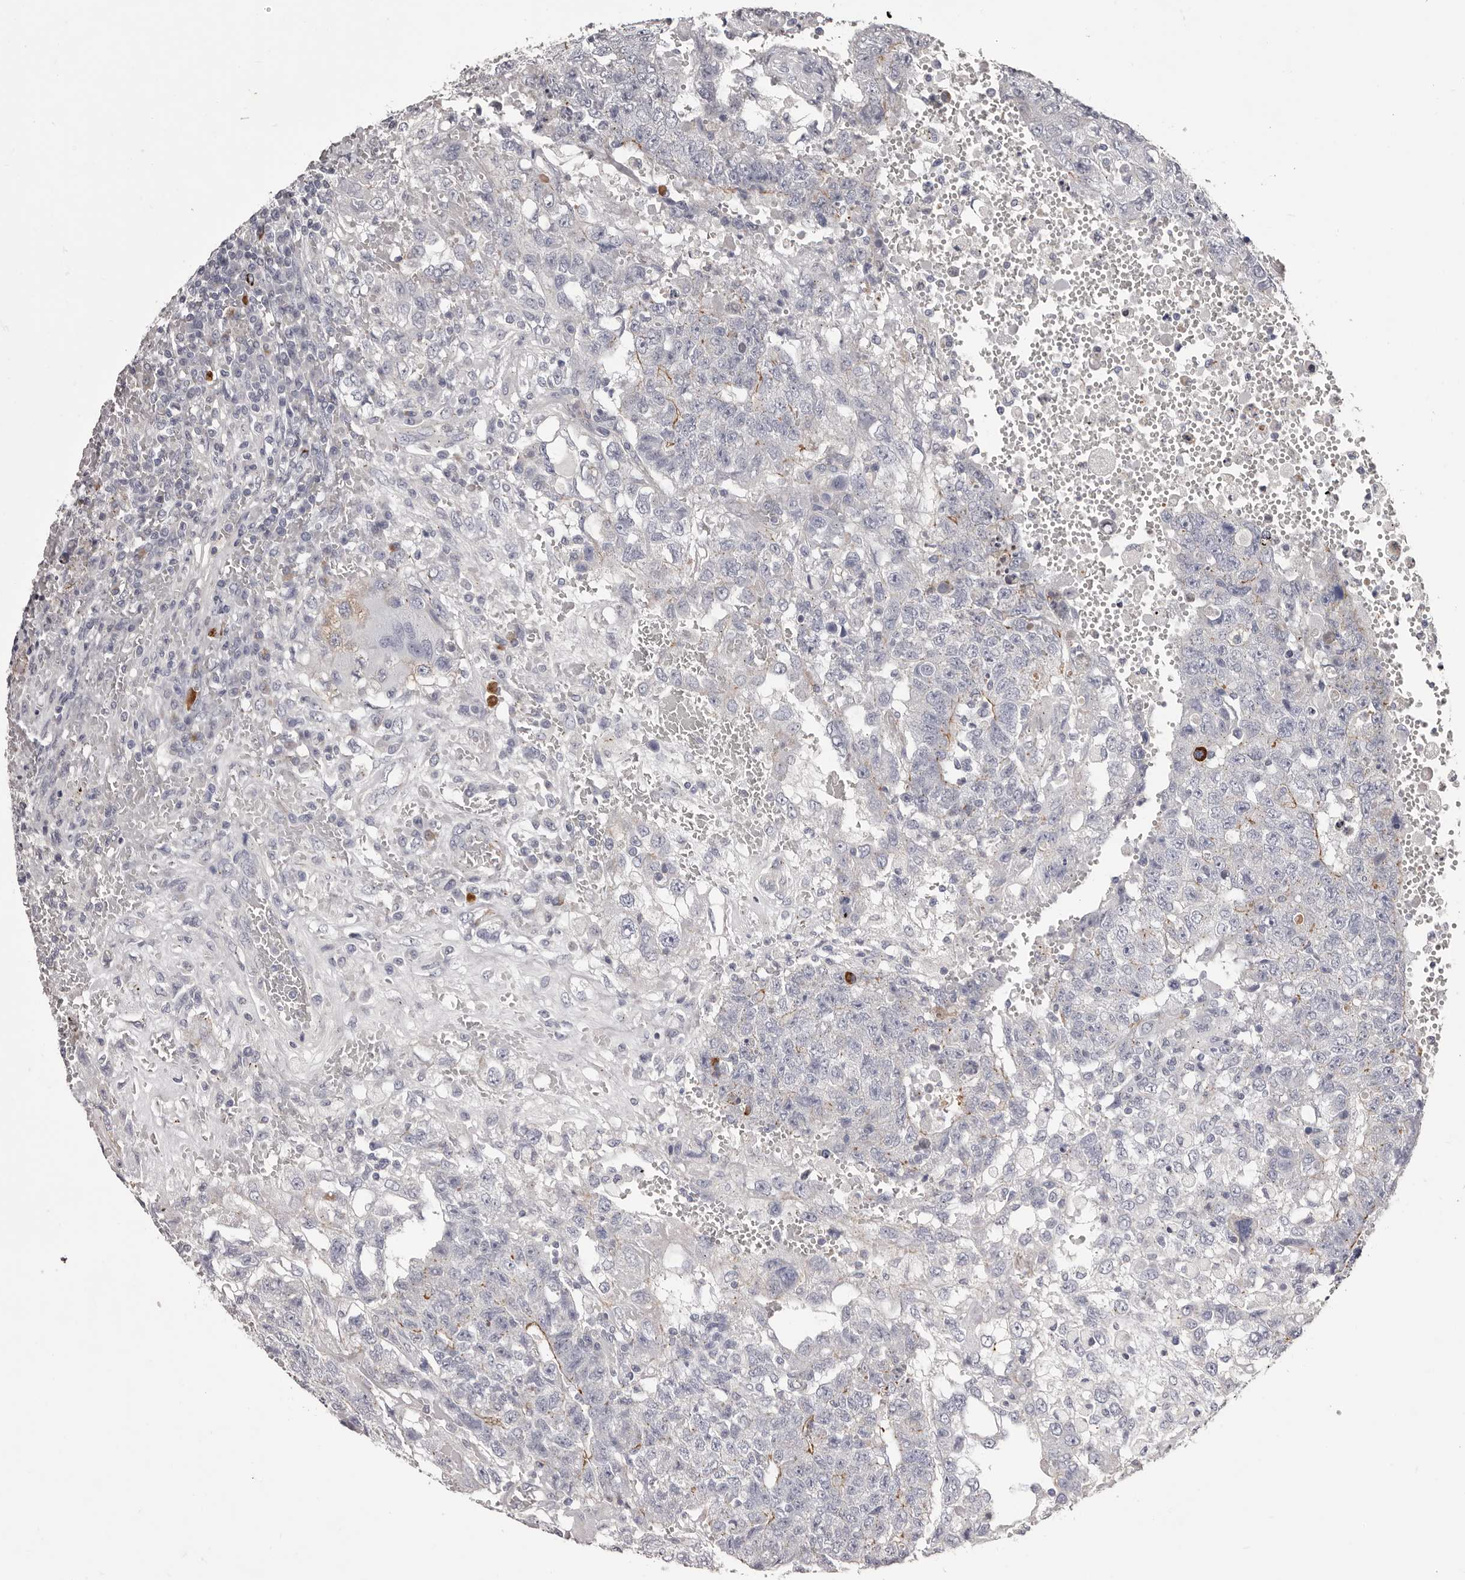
{"staining": {"intensity": "moderate", "quantity": "<25%", "location": "cytoplasmic/membranous"}, "tissue": "testis cancer", "cell_type": "Tumor cells", "image_type": "cancer", "snomed": [{"axis": "morphology", "description": "Carcinoma, Embryonal, NOS"}, {"axis": "topography", "description": "Testis"}], "caption": "Tumor cells display low levels of moderate cytoplasmic/membranous staining in about <25% of cells in embryonal carcinoma (testis).", "gene": "PEG10", "patient": {"sex": "male", "age": 26}}